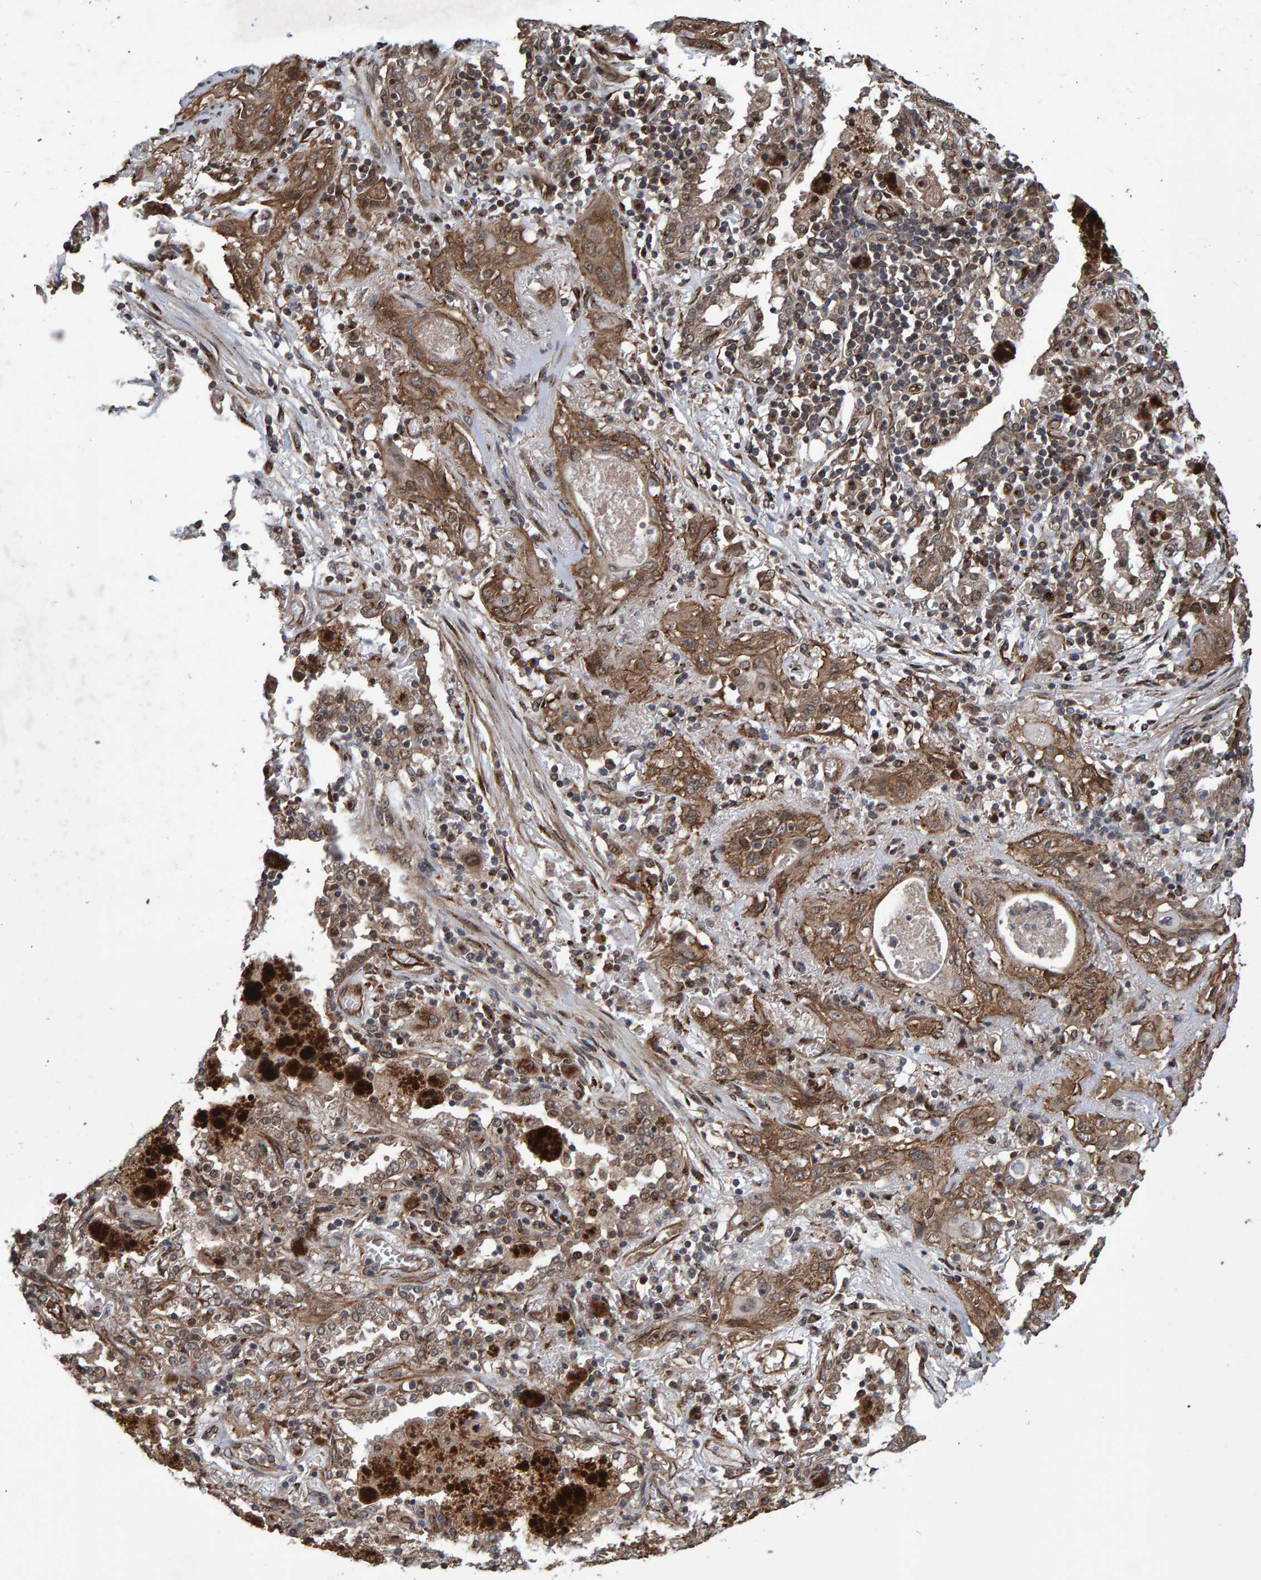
{"staining": {"intensity": "moderate", "quantity": ">75%", "location": "cytoplasmic/membranous,nuclear"}, "tissue": "lung cancer", "cell_type": "Tumor cells", "image_type": "cancer", "snomed": [{"axis": "morphology", "description": "Squamous cell carcinoma, NOS"}, {"axis": "topography", "description": "Lung"}], "caption": "Immunohistochemical staining of human lung cancer (squamous cell carcinoma) exhibits medium levels of moderate cytoplasmic/membranous and nuclear protein expression in approximately >75% of tumor cells.", "gene": "TRIM68", "patient": {"sex": "female", "age": 47}}